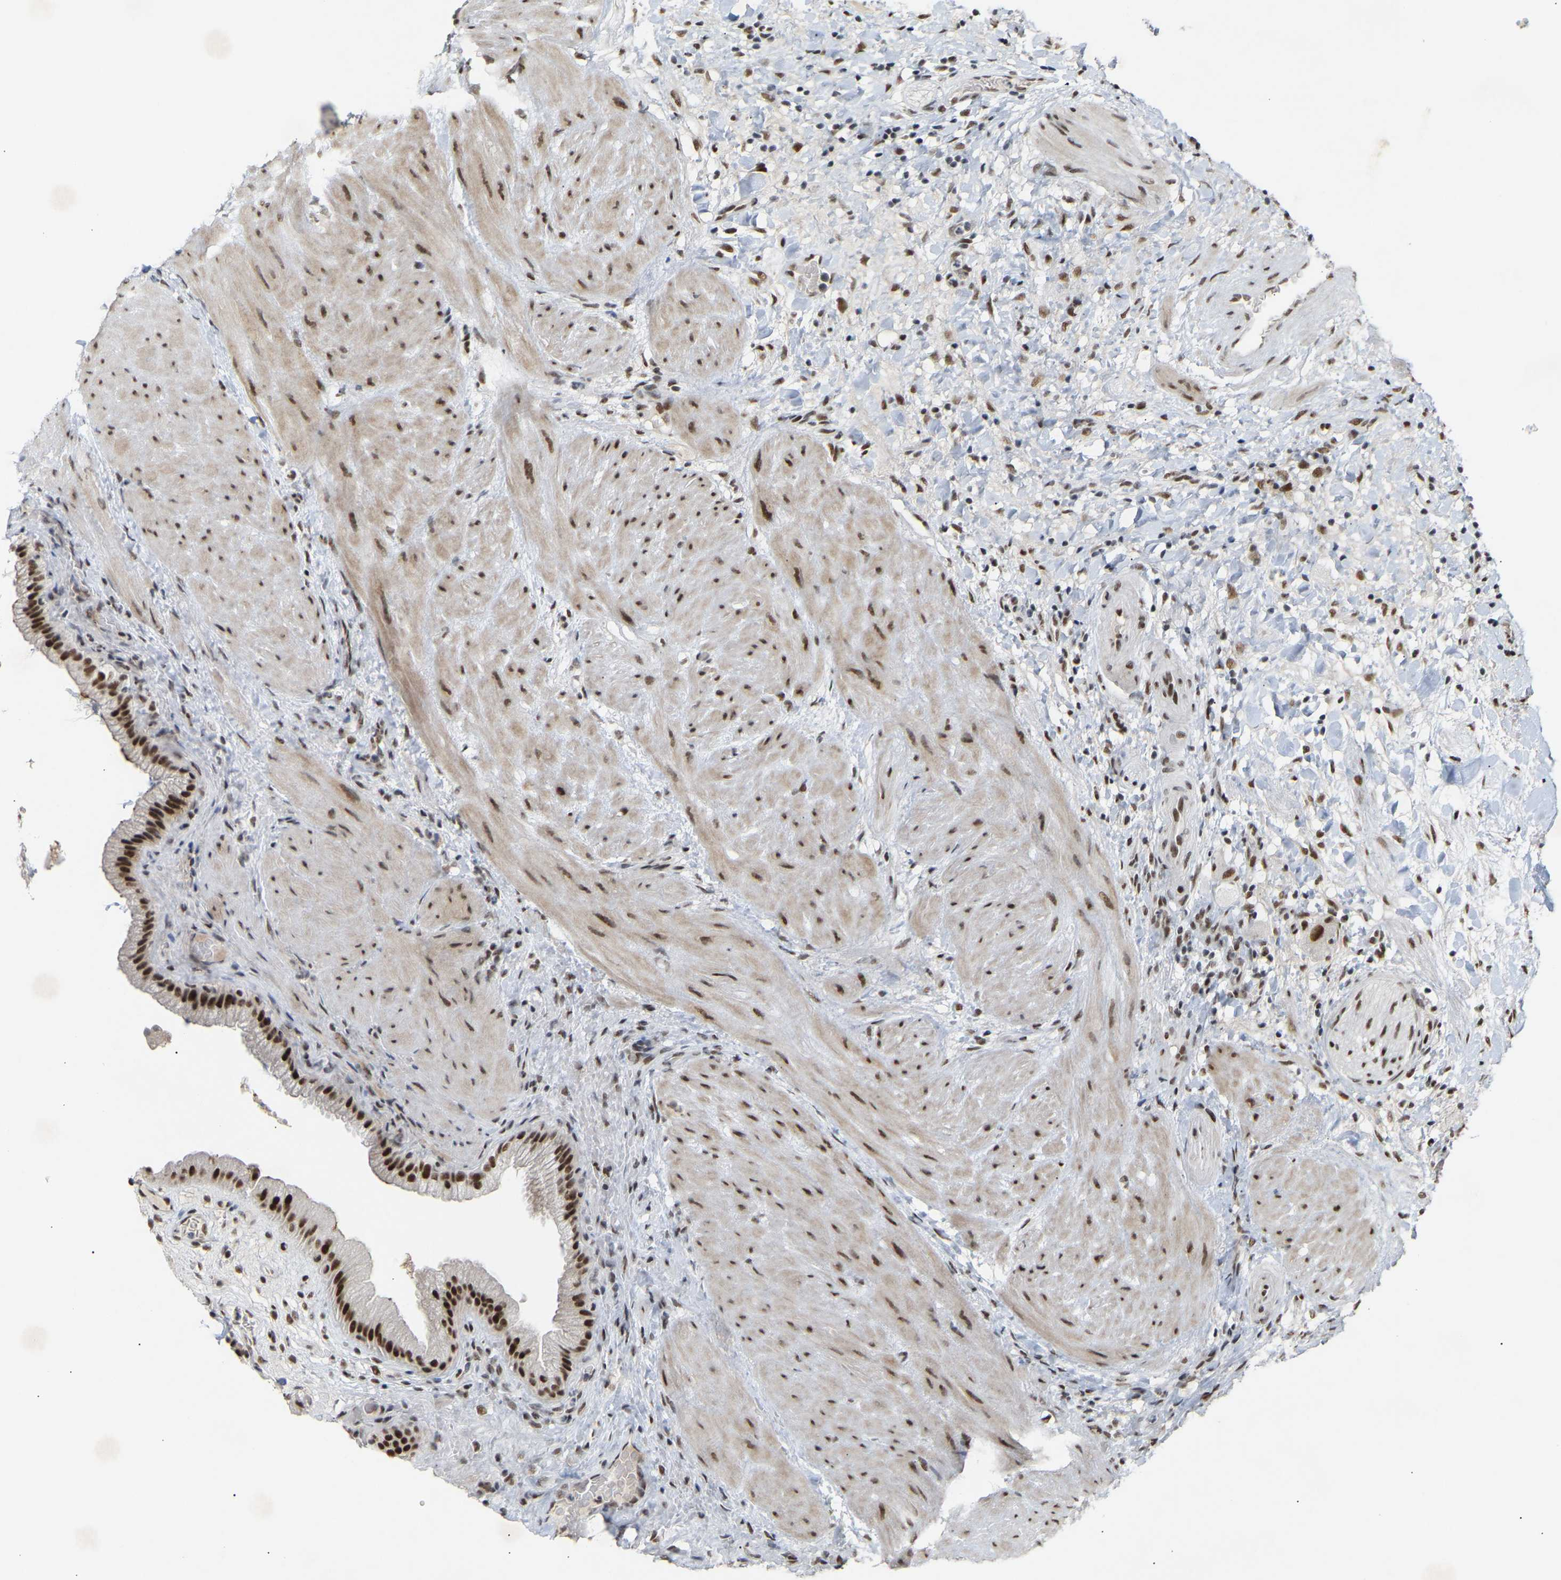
{"staining": {"intensity": "strong", "quantity": ">75%", "location": "nuclear"}, "tissue": "gallbladder", "cell_type": "Glandular cells", "image_type": "normal", "snomed": [{"axis": "morphology", "description": "Normal tissue, NOS"}, {"axis": "topography", "description": "Gallbladder"}], "caption": "Benign gallbladder exhibits strong nuclear staining in about >75% of glandular cells, visualized by immunohistochemistry.", "gene": "NELFB", "patient": {"sex": "male", "age": 49}}